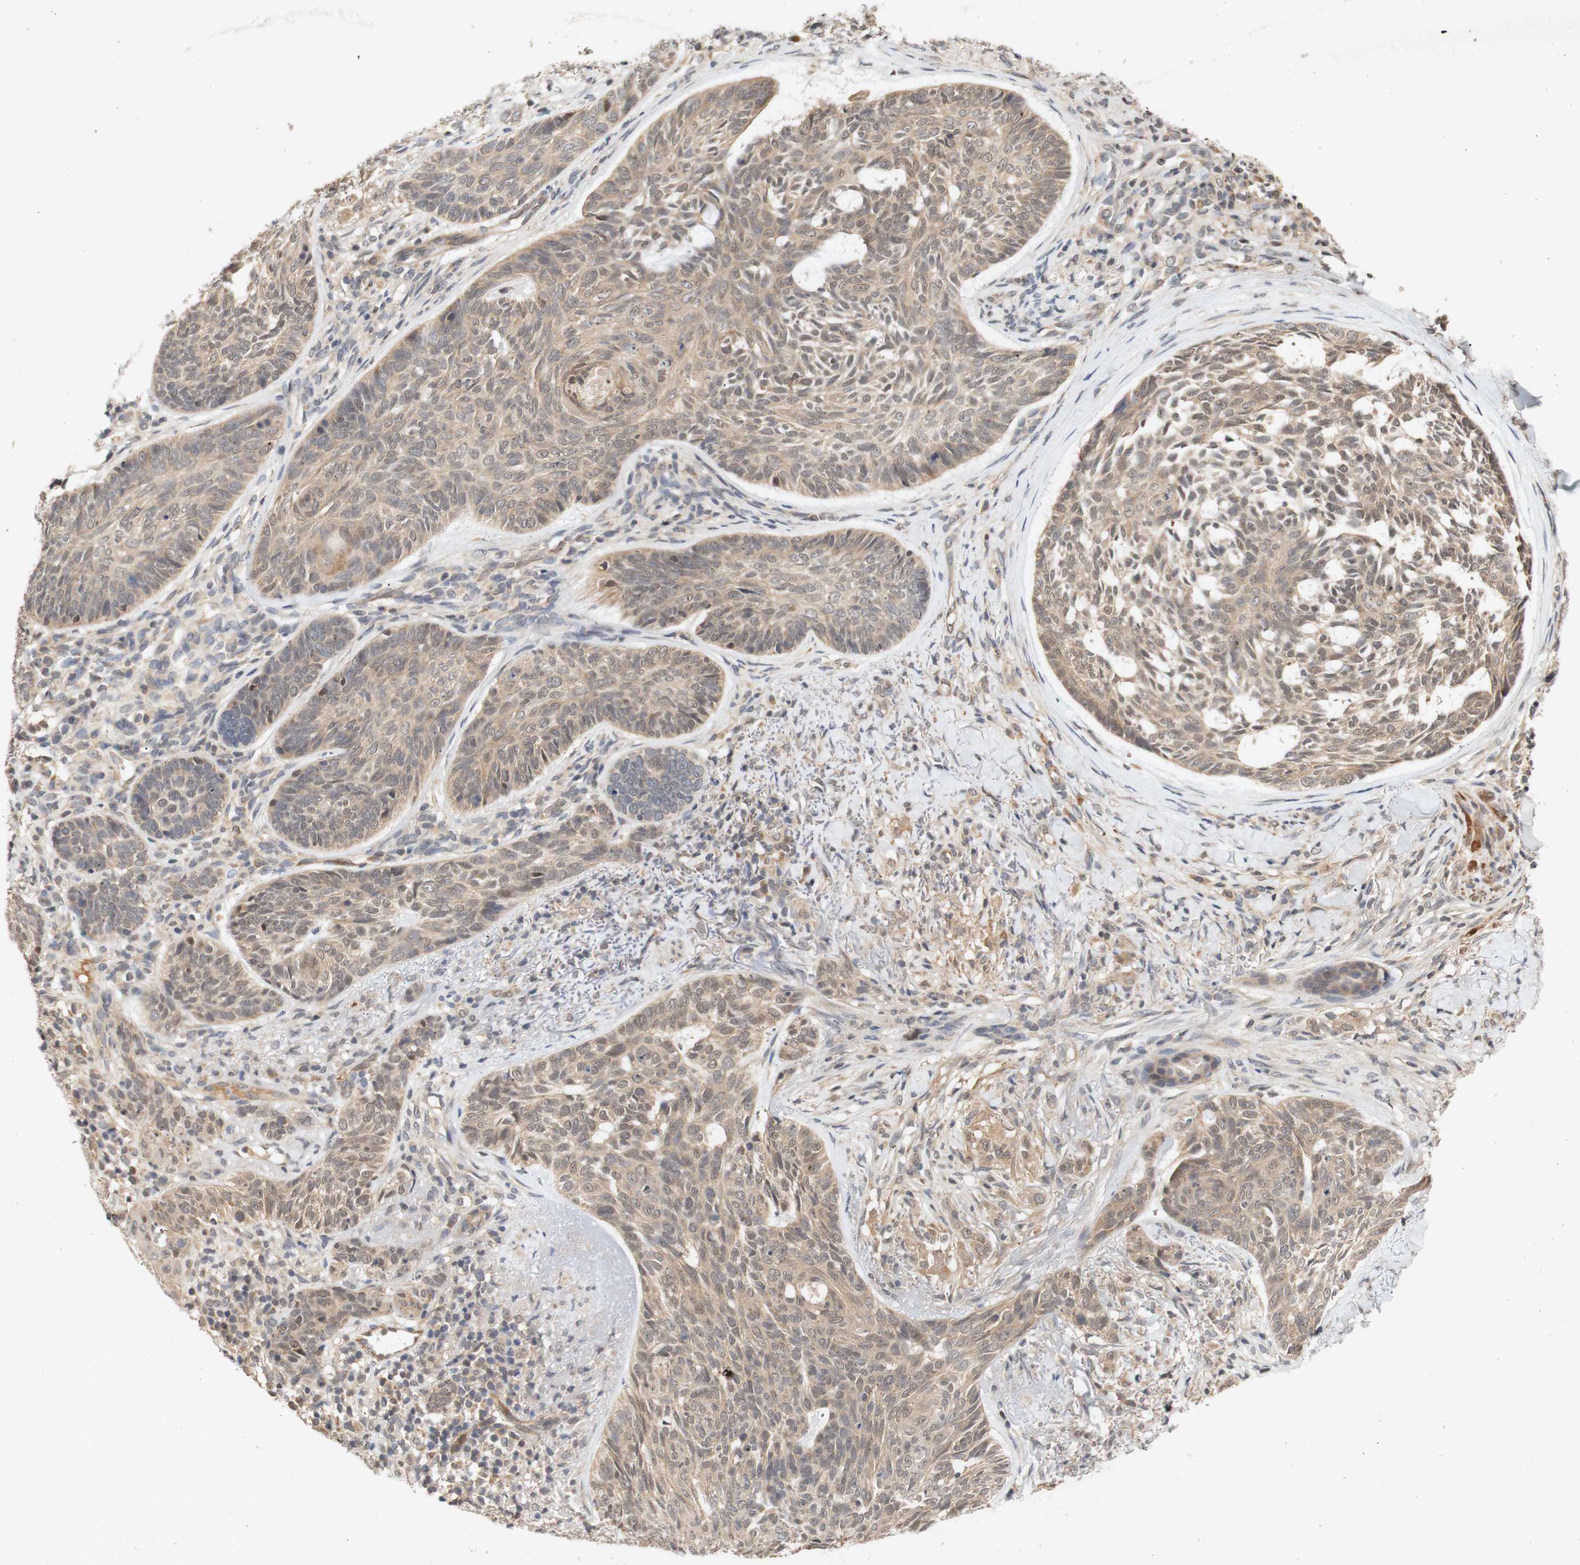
{"staining": {"intensity": "moderate", "quantity": ">75%", "location": "cytoplasmic/membranous"}, "tissue": "skin cancer", "cell_type": "Tumor cells", "image_type": "cancer", "snomed": [{"axis": "morphology", "description": "Basal cell carcinoma"}, {"axis": "topography", "description": "Skin"}], "caption": "The micrograph reveals immunohistochemical staining of basal cell carcinoma (skin). There is moderate cytoplasmic/membranous positivity is present in about >75% of tumor cells.", "gene": "PIN1", "patient": {"sex": "male", "age": 43}}